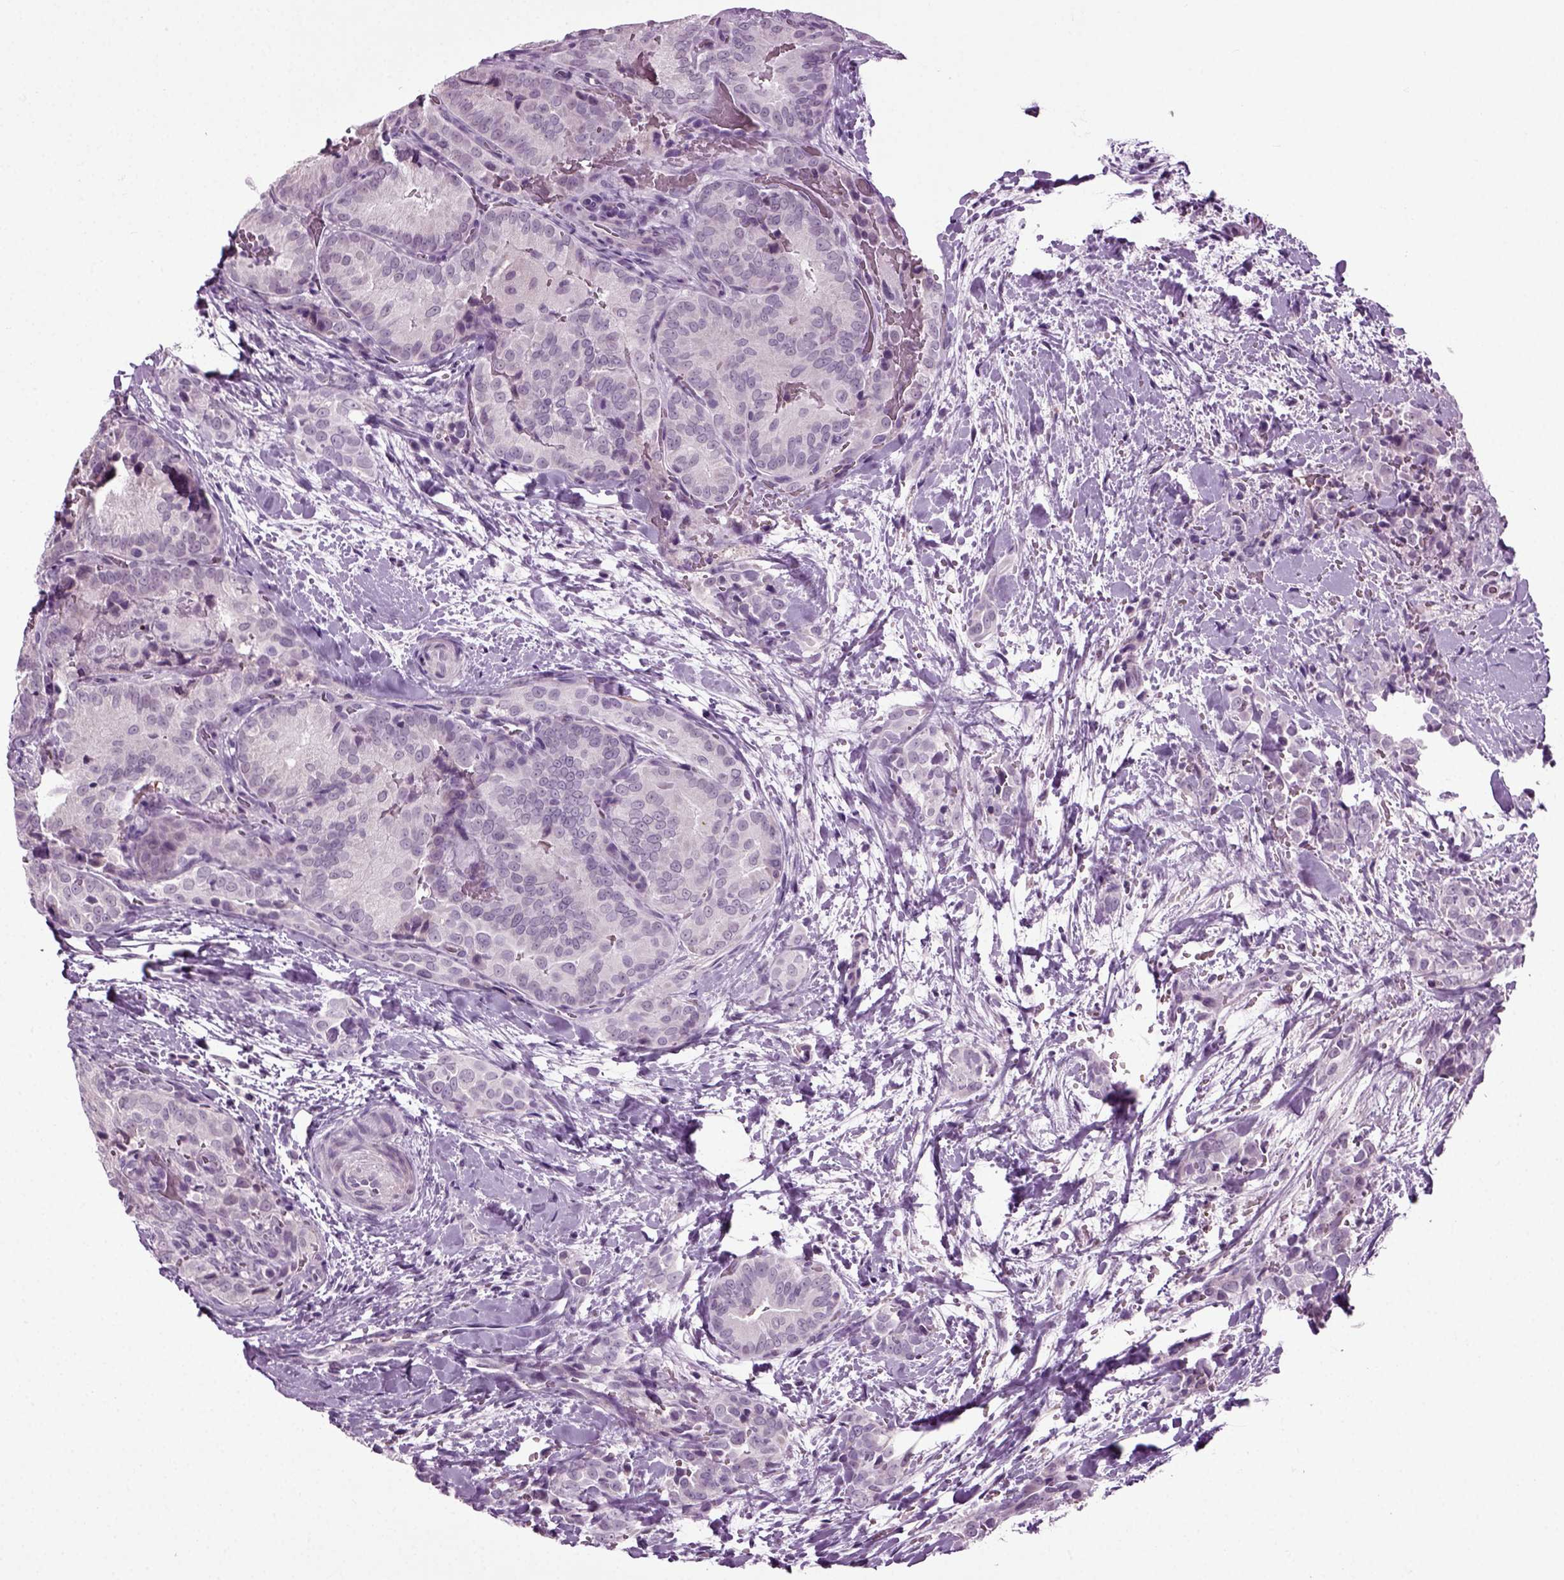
{"staining": {"intensity": "negative", "quantity": "none", "location": "none"}, "tissue": "thyroid cancer", "cell_type": "Tumor cells", "image_type": "cancer", "snomed": [{"axis": "morphology", "description": "Papillary adenocarcinoma, NOS"}, {"axis": "topography", "description": "Thyroid gland"}], "caption": "Immunohistochemistry (IHC) image of neoplastic tissue: papillary adenocarcinoma (thyroid) stained with DAB (3,3'-diaminobenzidine) shows no significant protein positivity in tumor cells.", "gene": "ZC2HC1C", "patient": {"sex": "male", "age": 61}}